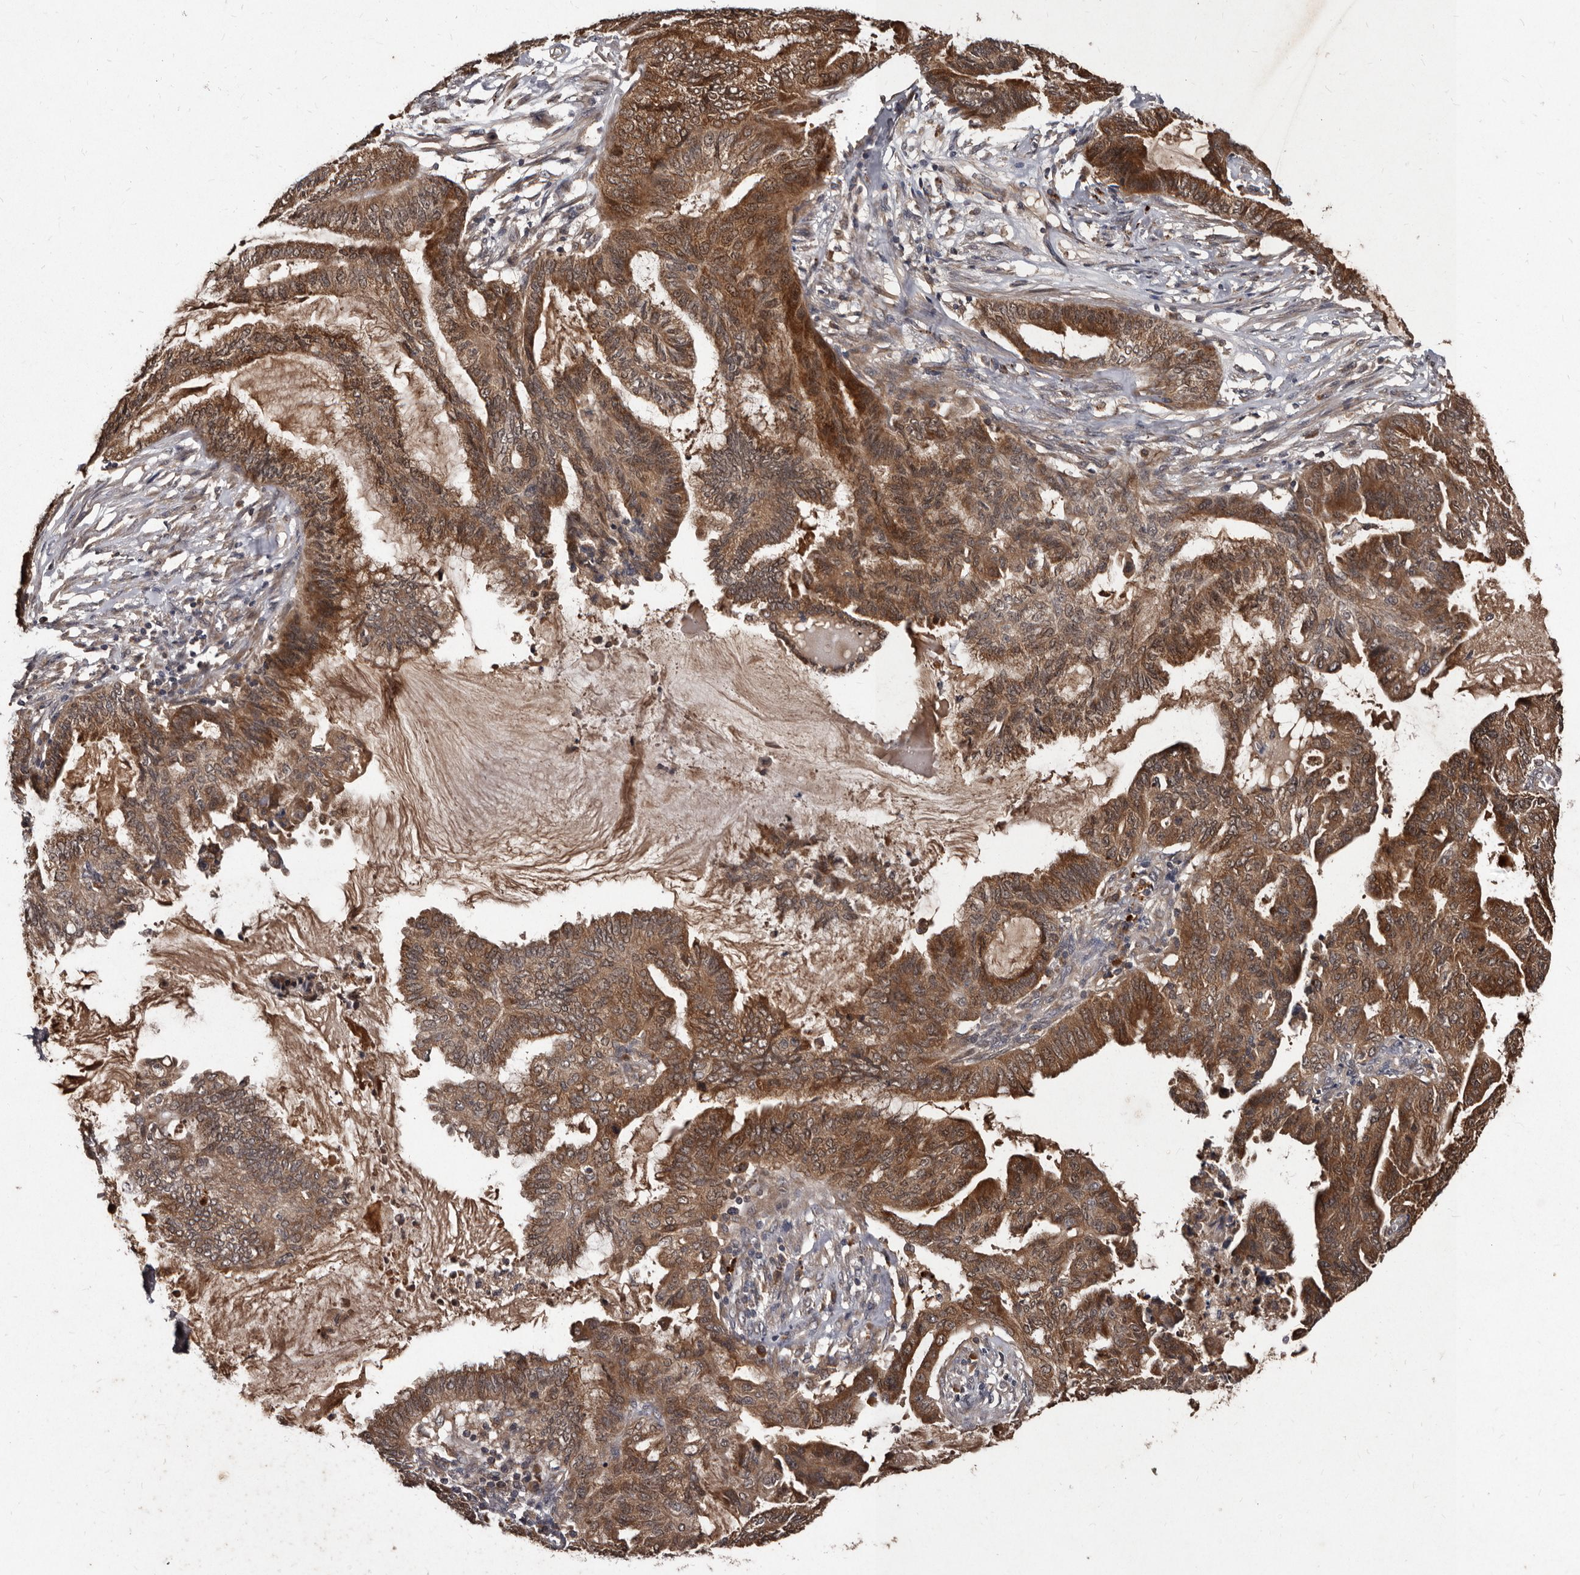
{"staining": {"intensity": "moderate", "quantity": ">75%", "location": "cytoplasmic/membranous"}, "tissue": "endometrial cancer", "cell_type": "Tumor cells", "image_type": "cancer", "snomed": [{"axis": "morphology", "description": "Adenocarcinoma, NOS"}, {"axis": "topography", "description": "Endometrium"}], "caption": "Tumor cells demonstrate medium levels of moderate cytoplasmic/membranous expression in about >75% of cells in human endometrial adenocarcinoma.", "gene": "PMVK", "patient": {"sex": "female", "age": 86}}